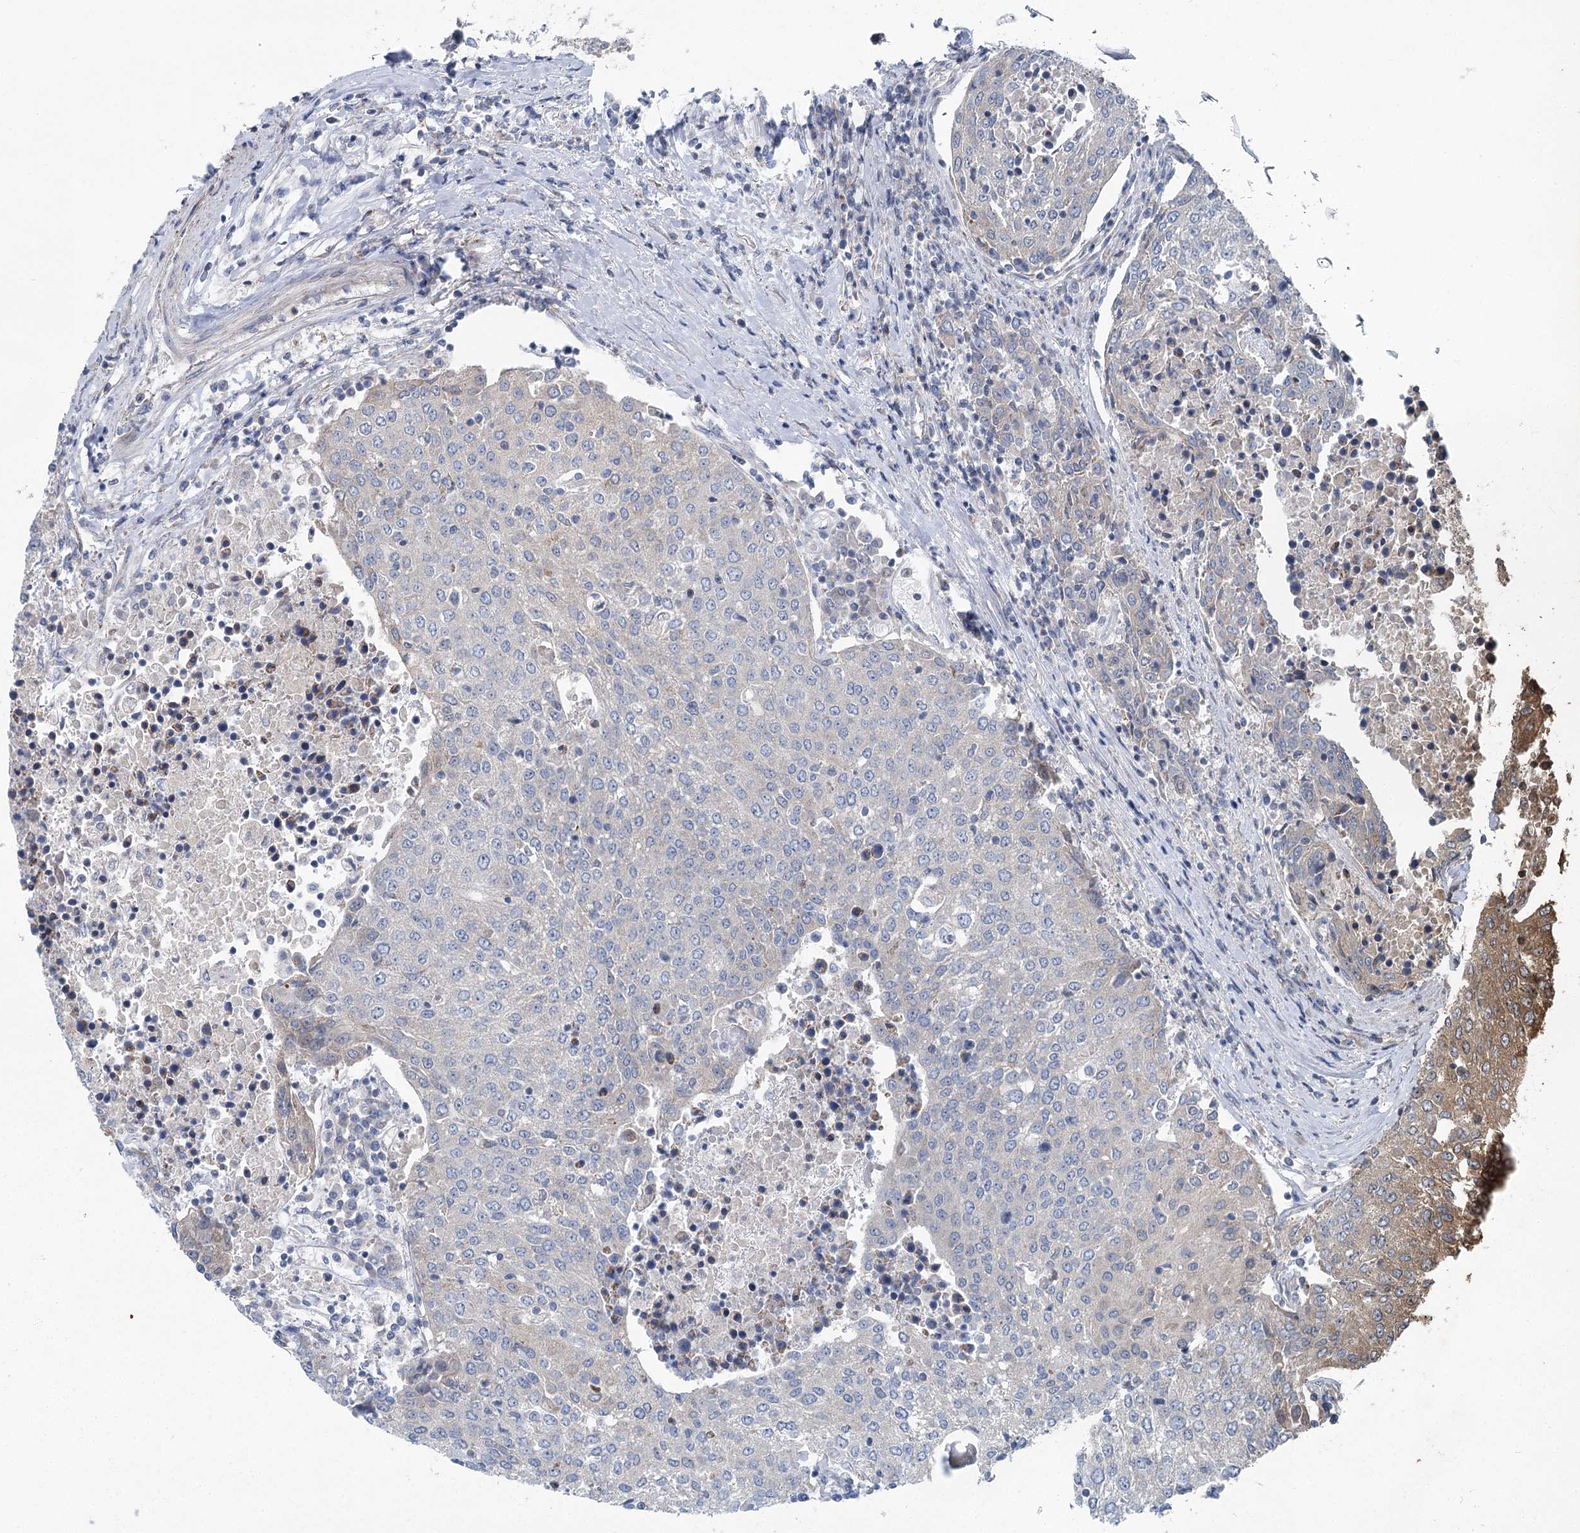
{"staining": {"intensity": "negative", "quantity": "none", "location": "none"}, "tissue": "urothelial cancer", "cell_type": "Tumor cells", "image_type": "cancer", "snomed": [{"axis": "morphology", "description": "Urothelial carcinoma, High grade"}, {"axis": "topography", "description": "Urinary bladder"}], "caption": "This is an immunohistochemistry image of urothelial cancer. There is no expression in tumor cells.", "gene": "MARK2", "patient": {"sex": "female", "age": 85}}